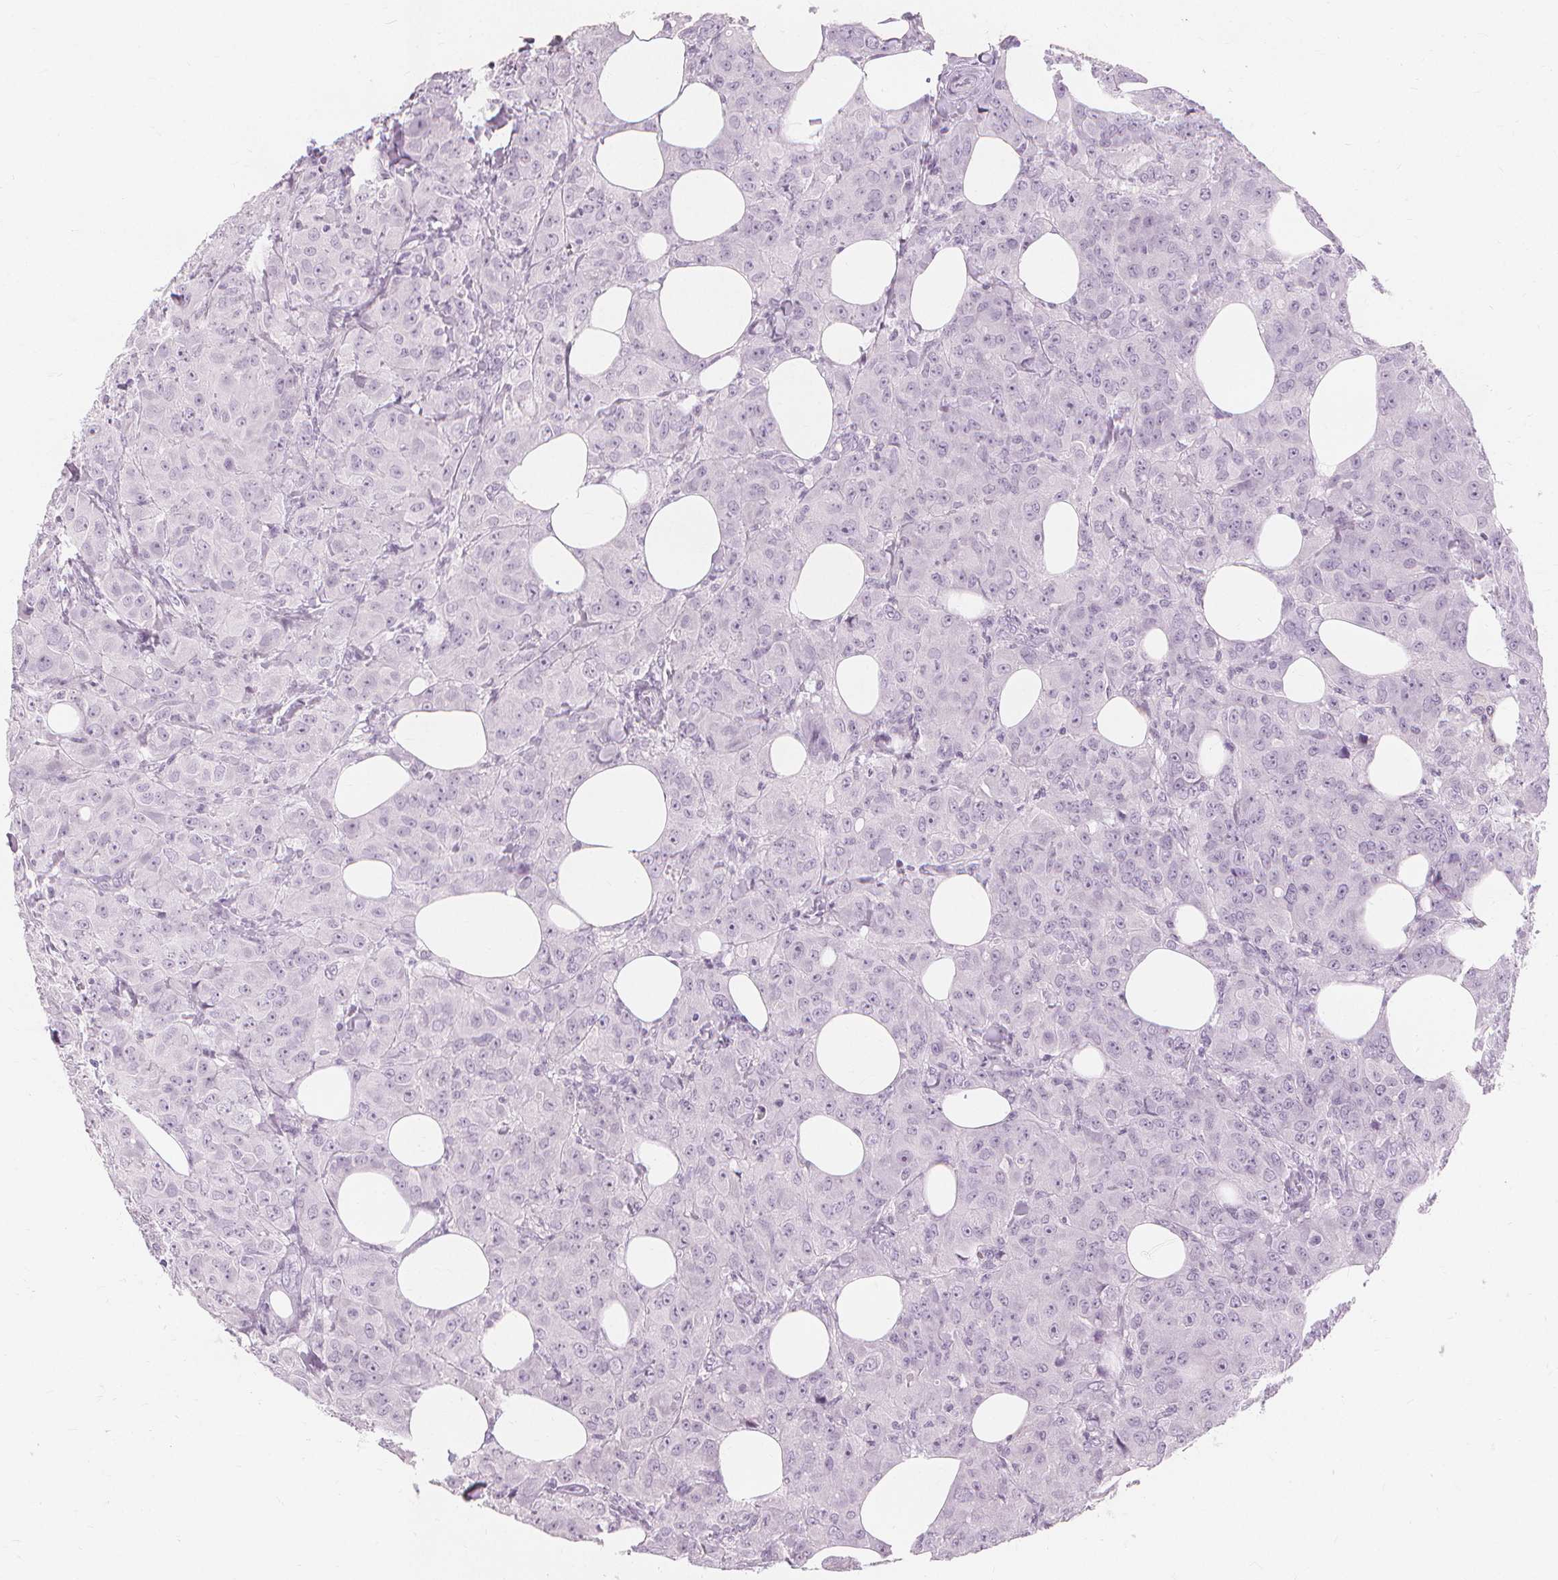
{"staining": {"intensity": "negative", "quantity": "none", "location": "none"}, "tissue": "breast cancer", "cell_type": "Tumor cells", "image_type": "cancer", "snomed": [{"axis": "morphology", "description": "Normal tissue, NOS"}, {"axis": "morphology", "description": "Duct carcinoma"}, {"axis": "topography", "description": "Breast"}], "caption": "The immunohistochemistry (IHC) micrograph has no significant positivity in tumor cells of infiltrating ductal carcinoma (breast) tissue.", "gene": "TFF1", "patient": {"sex": "female", "age": 43}}